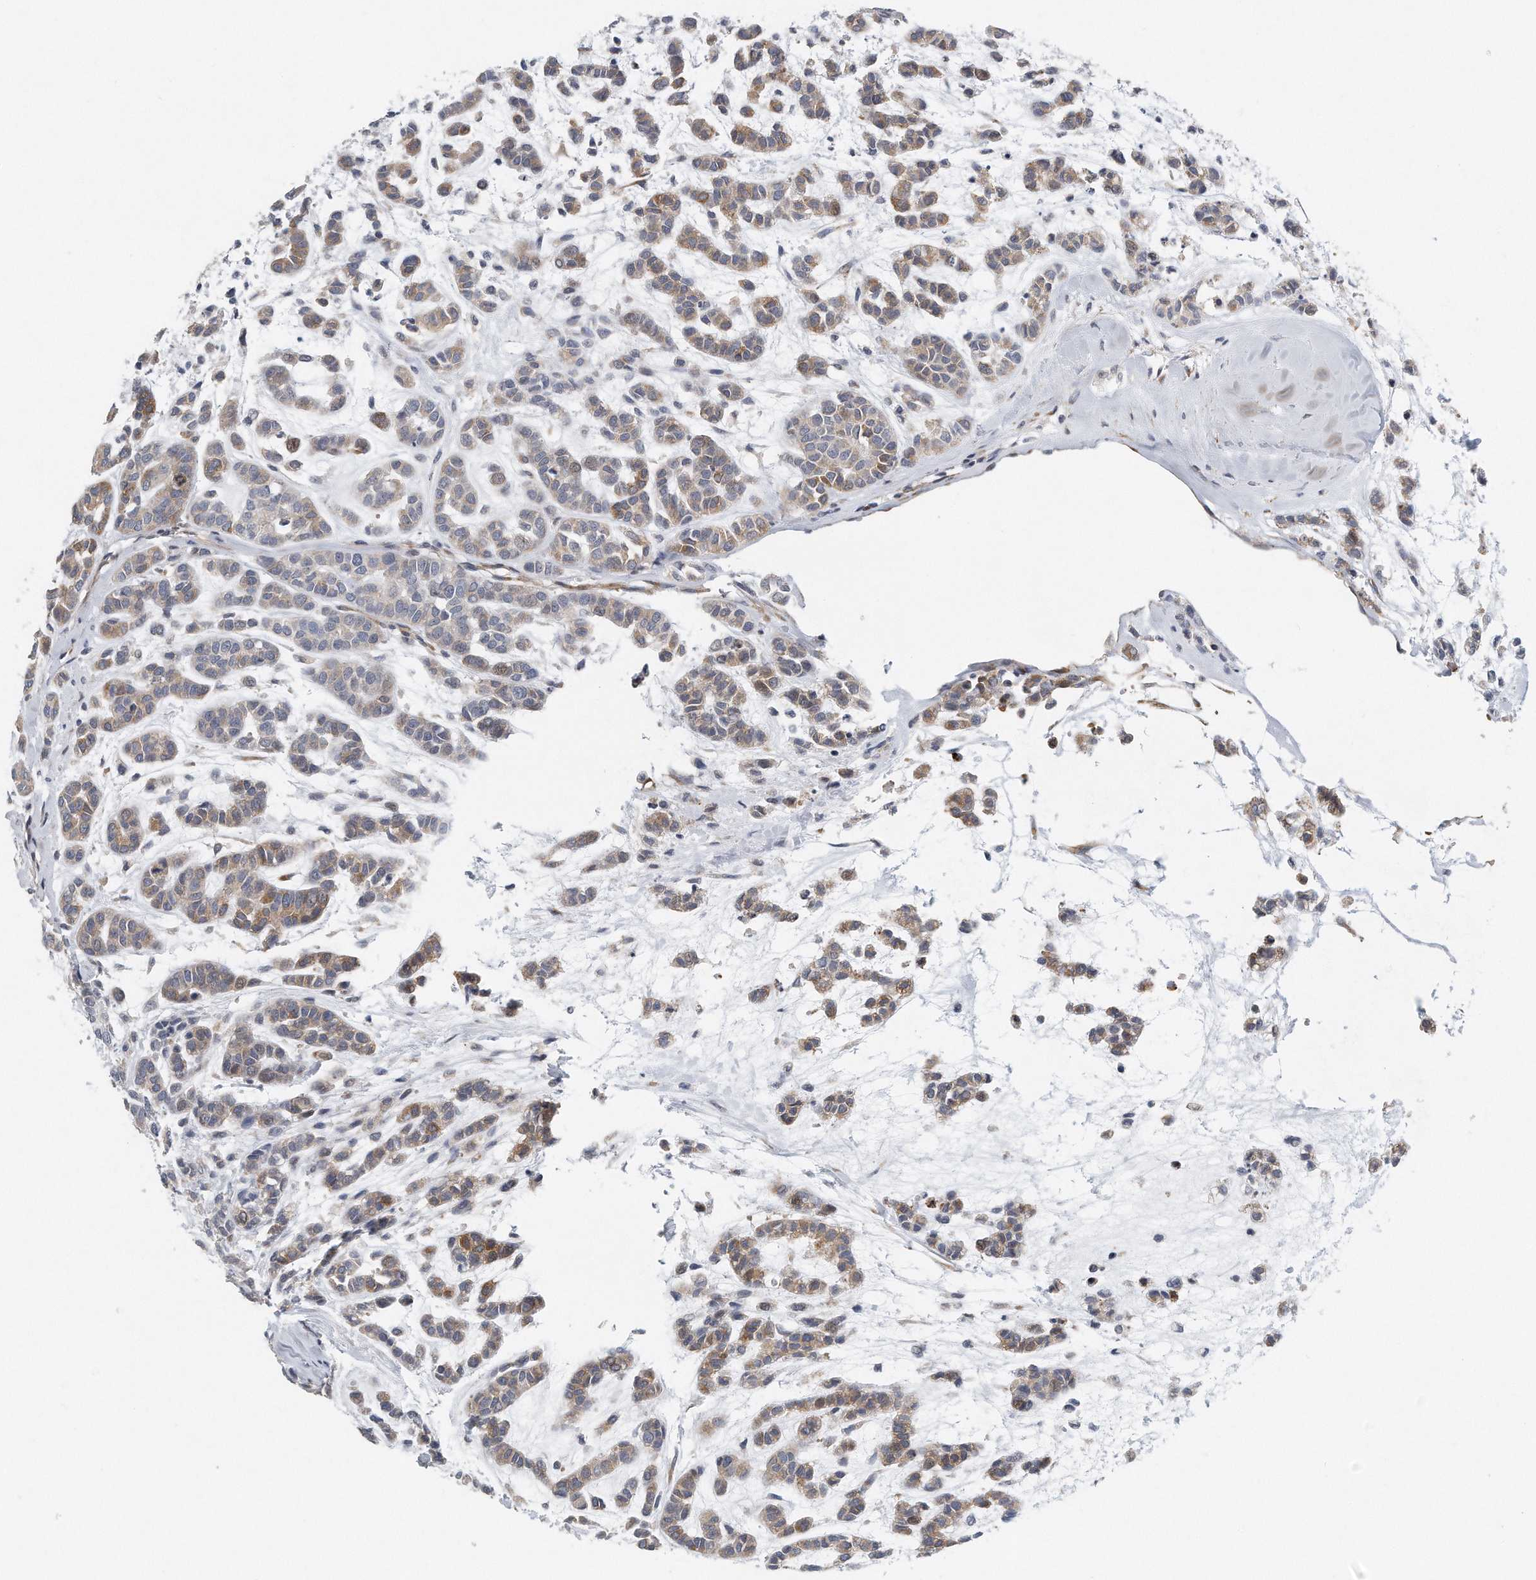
{"staining": {"intensity": "moderate", "quantity": "25%-75%", "location": "cytoplasmic/membranous"}, "tissue": "head and neck cancer", "cell_type": "Tumor cells", "image_type": "cancer", "snomed": [{"axis": "morphology", "description": "Adenocarcinoma, NOS"}, {"axis": "morphology", "description": "Adenoma, NOS"}, {"axis": "topography", "description": "Head-Neck"}], "caption": "Adenoma (head and neck) stained with a brown dye demonstrates moderate cytoplasmic/membranous positive expression in about 25%-75% of tumor cells.", "gene": "VLDLR", "patient": {"sex": "female", "age": 55}}